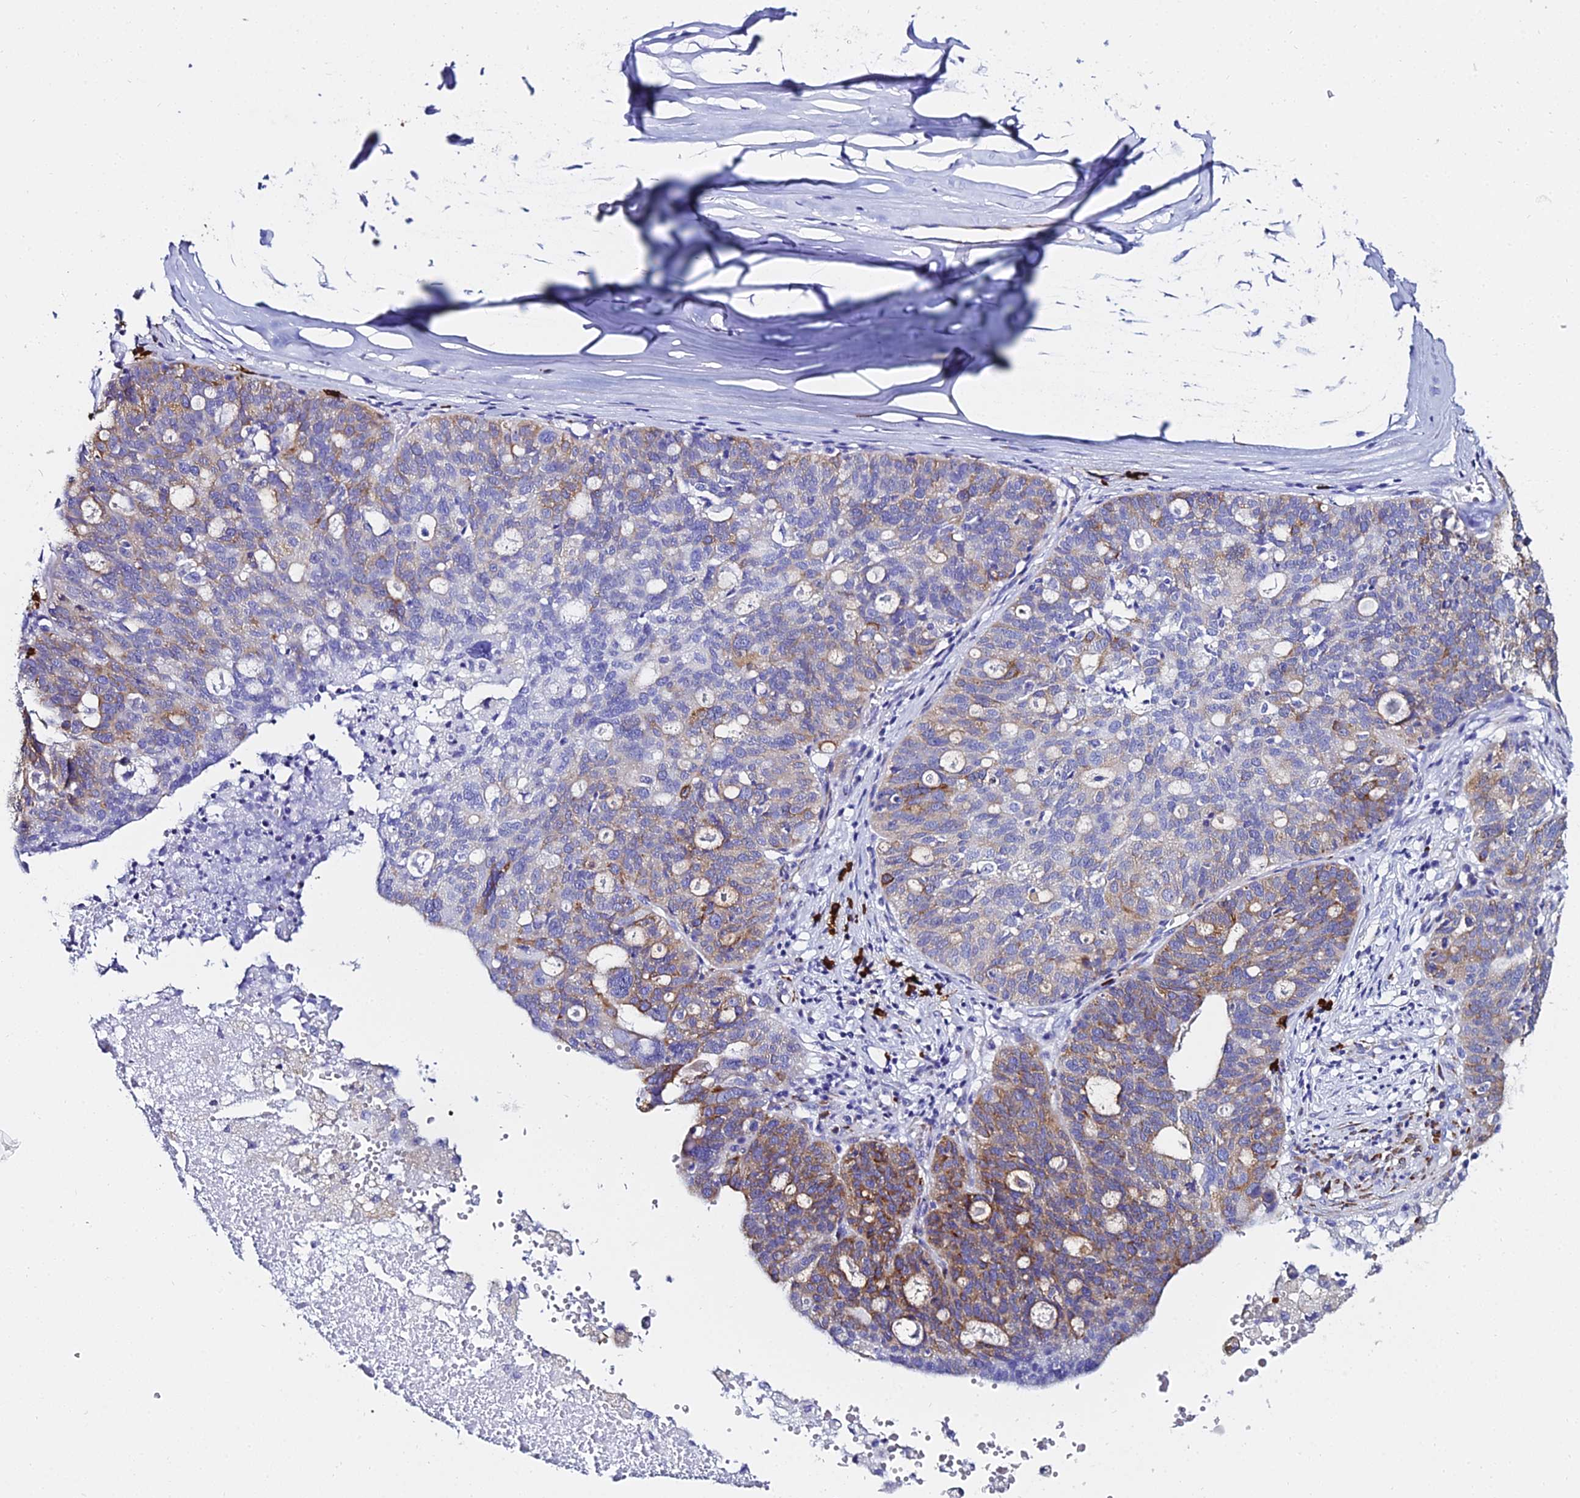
{"staining": {"intensity": "moderate", "quantity": "25%-75%", "location": "cytoplasmic/membranous"}, "tissue": "ovarian cancer", "cell_type": "Tumor cells", "image_type": "cancer", "snomed": [{"axis": "morphology", "description": "Cystadenocarcinoma, serous, NOS"}, {"axis": "topography", "description": "Ovary"}], "caption": "High-power microscopy captured an immunohistochemistry (IHC) photomicrograph of serous cystadenocarcinoma (ovarian), revealing moderate cytoplasmic/membranous expression in approximately 25%-75% of tumor cells.", "gene": "TXNDC5", "patient": {"sex": "female", "age": 59}}